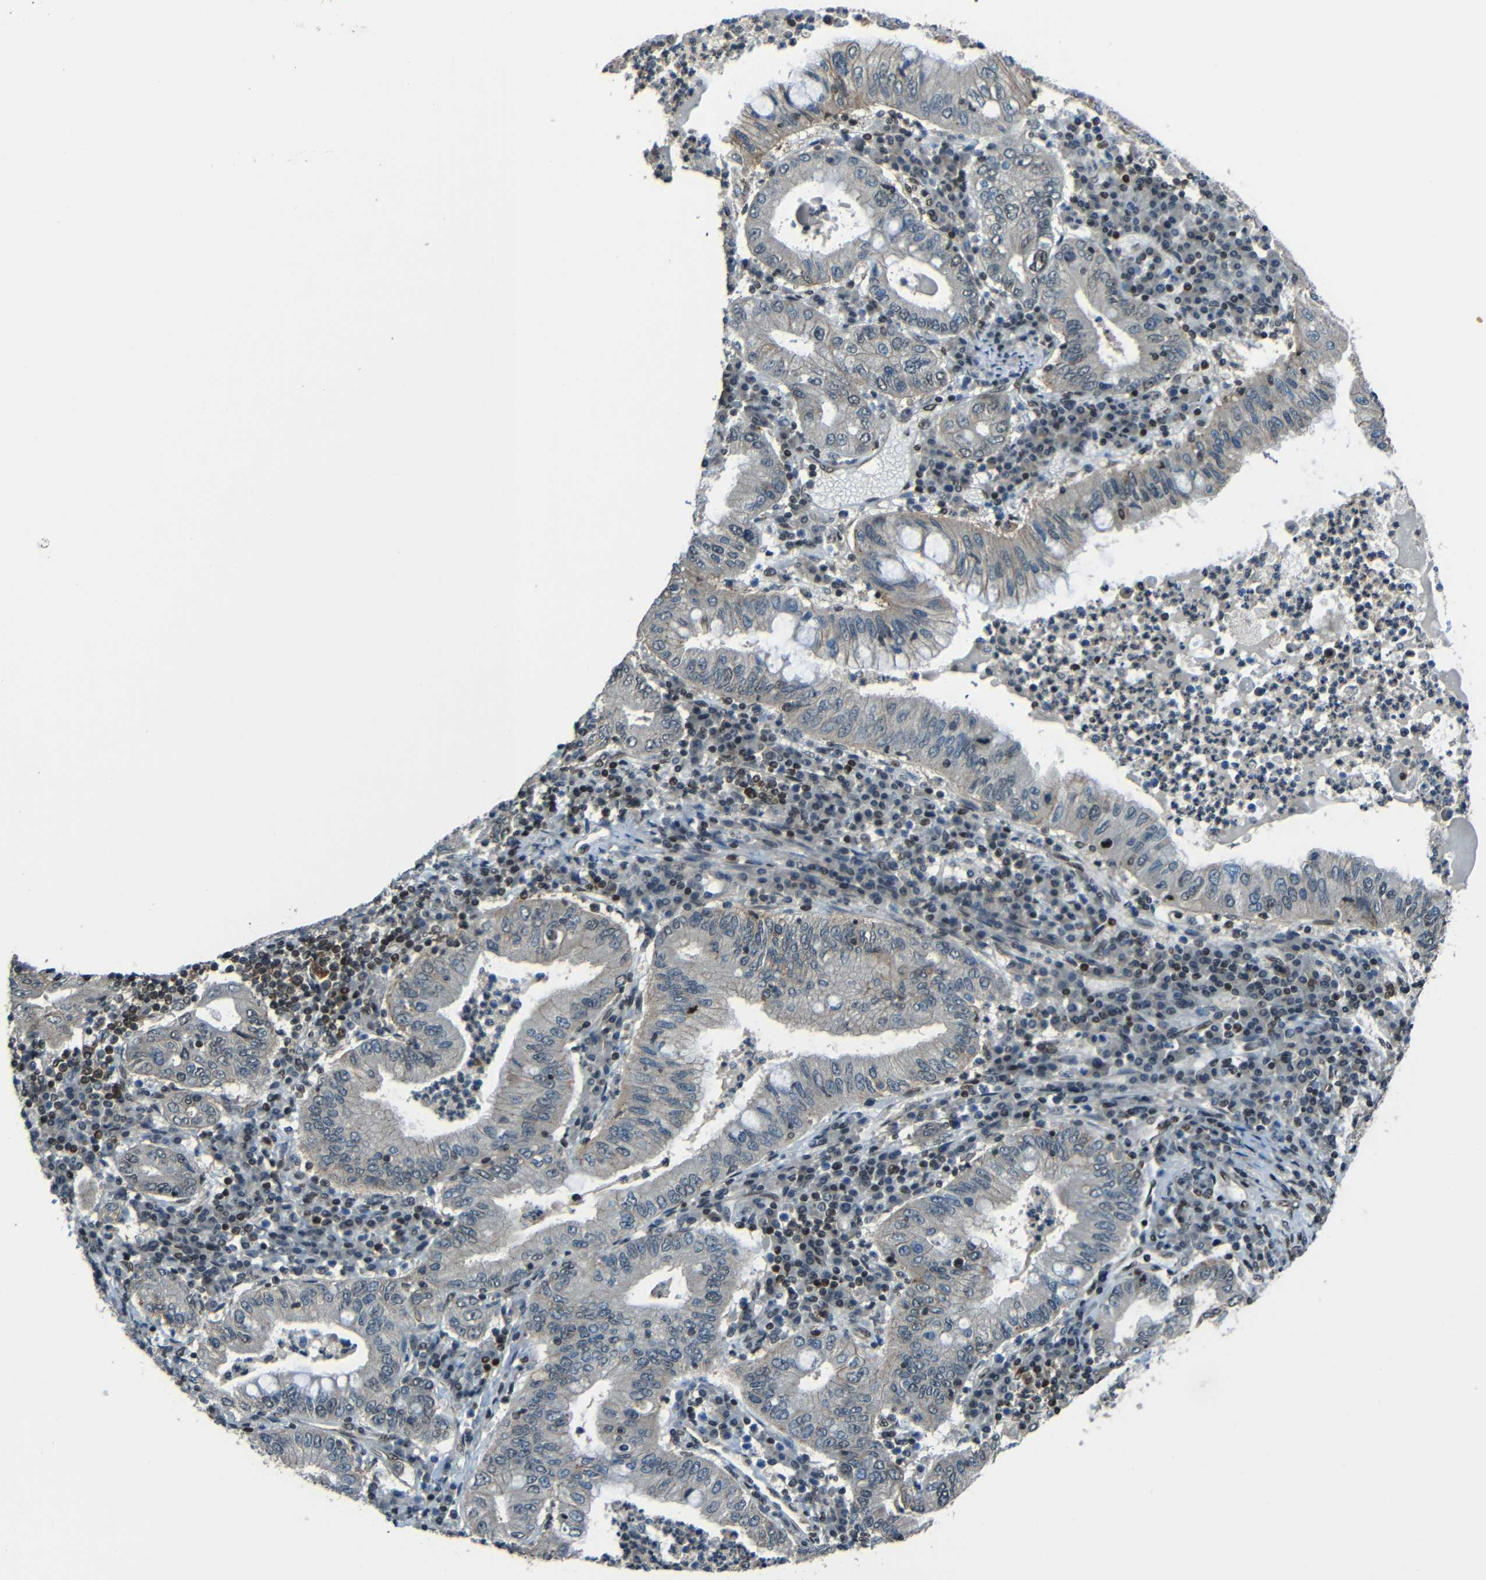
{"staining": {"intensity": "negative", "quantity": "none", "location": "none"}, "tissue": "stomach cancer", "cell_type": "Tumor cells", "image_type": "cancer", "snomed": [{"axis": "morphology", "description": "Normal tissue, NOS"}, {"axis": "morphology", "description": "Adenocarcinoma, NOS"}, {"axis": "topography", "description": "Esophagus"}, {"axis": "topography", "description": "Stomach, upper"}, {"axis": "topography", "description": "Peripheral nerve tissue"}], "caption": "Tumor cells show no significant protein staining in stomach adenocarcinoma.", "gene": "PSIP1", "patient": {"sex": "male", "age": 62}}